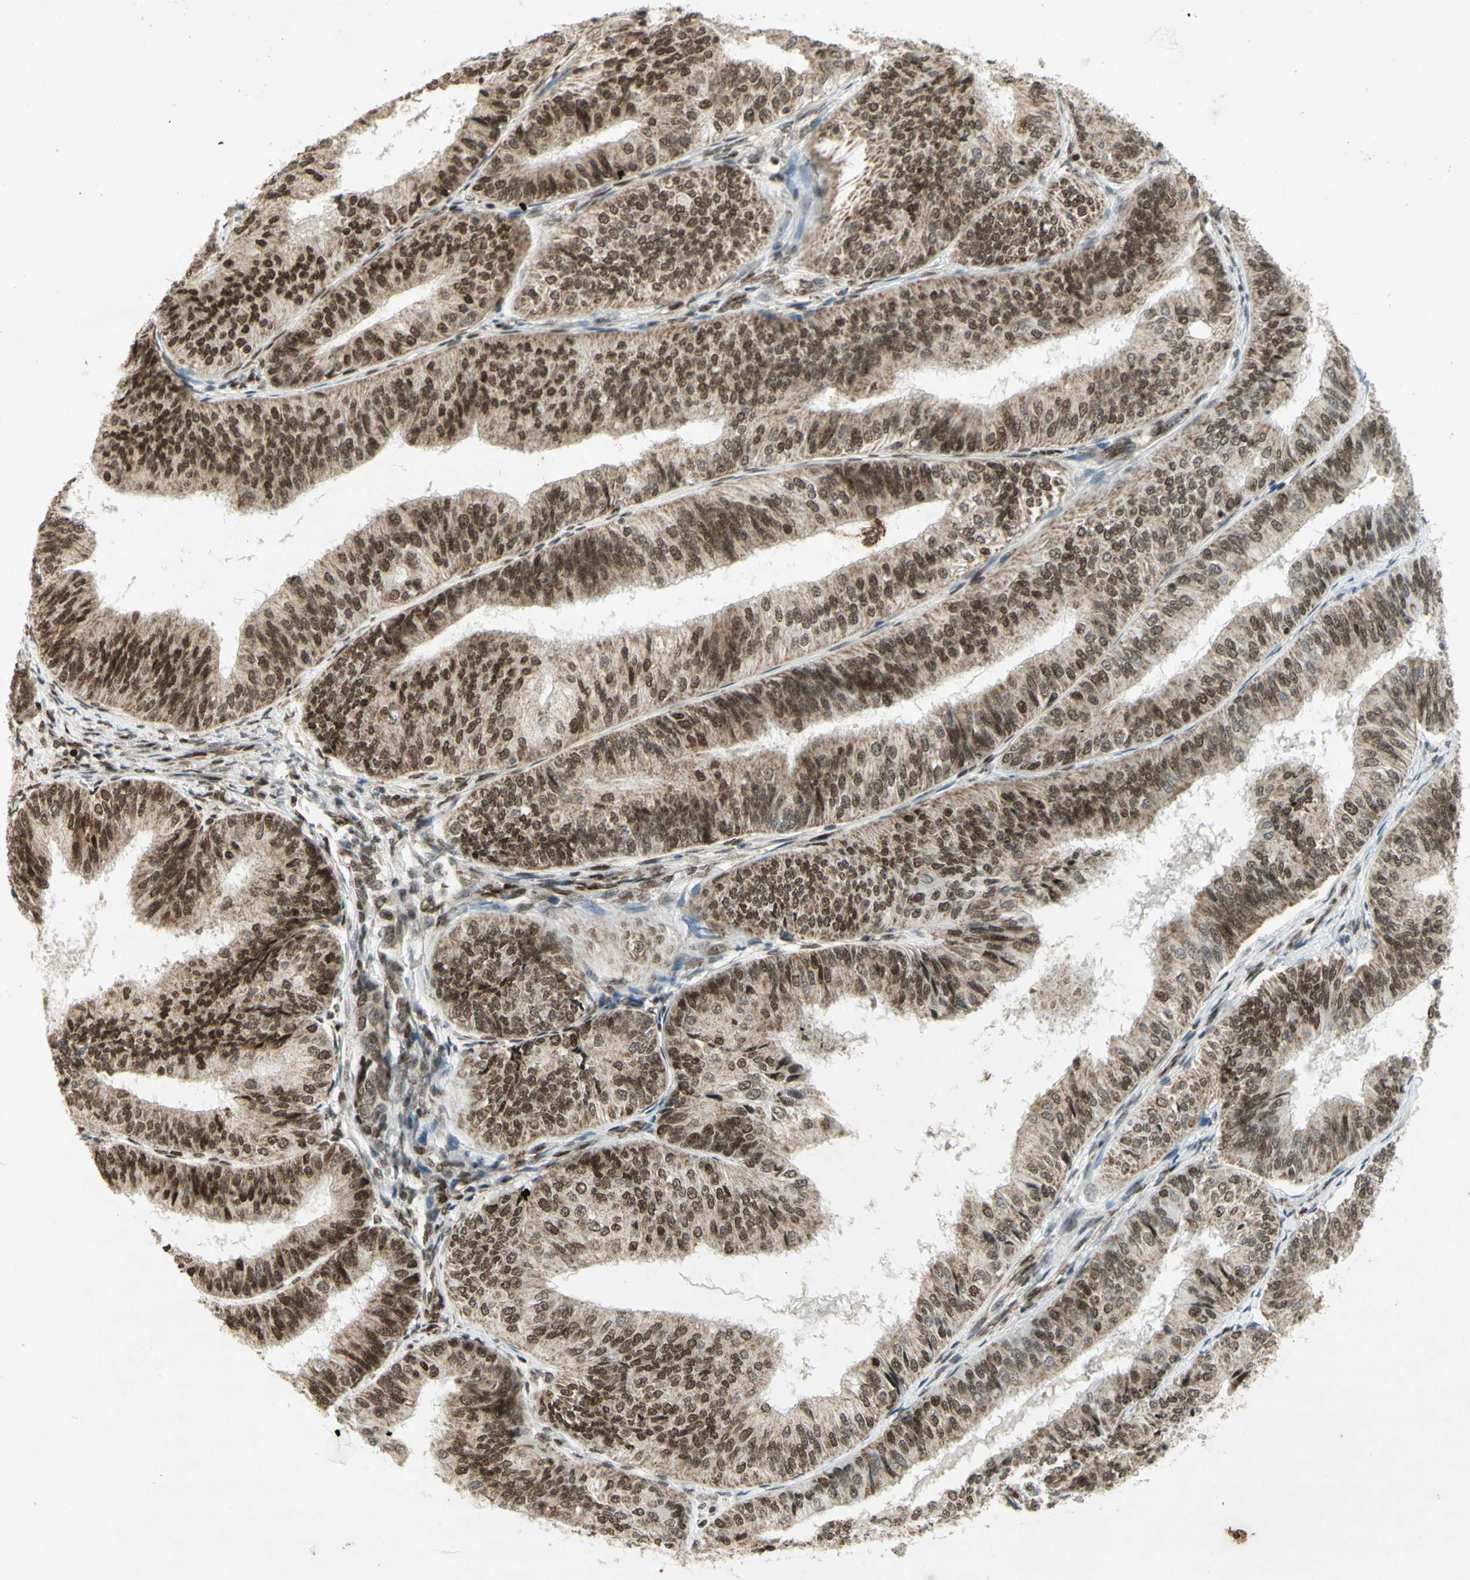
{"staining": {"intensity": "moderate", "quantity": ">75%", "location": "cytoplasmic/membranous,nuclear"}, "tissue": "endometrial cancer", "cell_type": "Tumor cells", "image_type": "cancer", "snomed": [{"axis": "morphology", "description": "Adenocarcinoma, NOS"}, {"axis": "topography", "description": "Endometrium"}], "caption": "Immunohistochemistry histopathology image of endometrial cancer stained for a protein (brown), which demonstrates medium levels of moderate cytoplasmic/membranous and nuclear staining in approximately >75% of tumor cells.", "gene": "DNMT3A", "patient": {"sex": "female", "age": 58}}